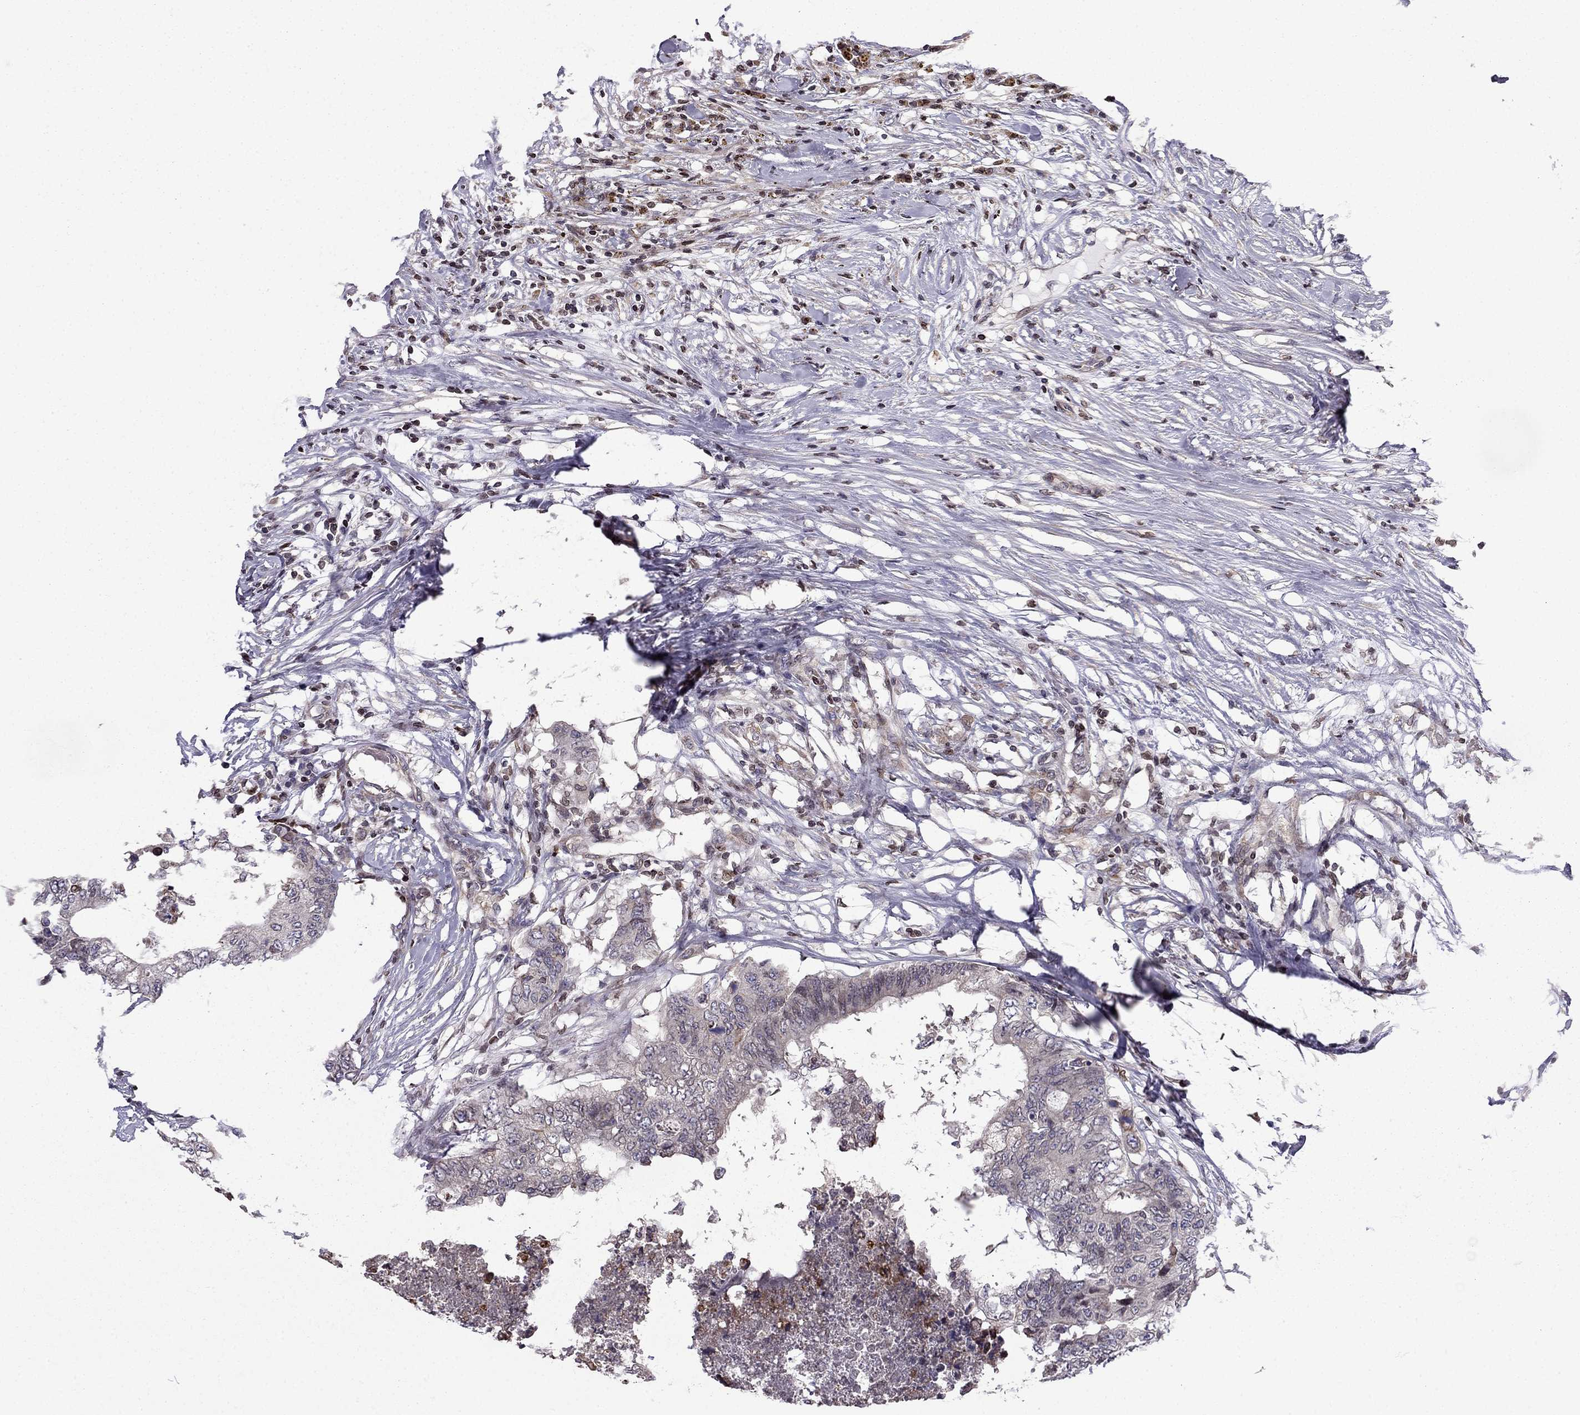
{"staining": {"intensity": "negative", "quantity": "none", "location": "none"}, "tissue": "colorectal cancer", "cell_type": "Tumor cells", "image_type": "cancer", "snomed": [{"axis": "morphology", "description": "Adenocarcinoma, NOS"}, {"axis": "topography", "description": "Colon"}], "caption": "The image displays no significant staining in tumor cells of adenocarcinoma (colorectal).", "gene": "CDC42BPA", "patient": {"sex": "female", "age": 48}}